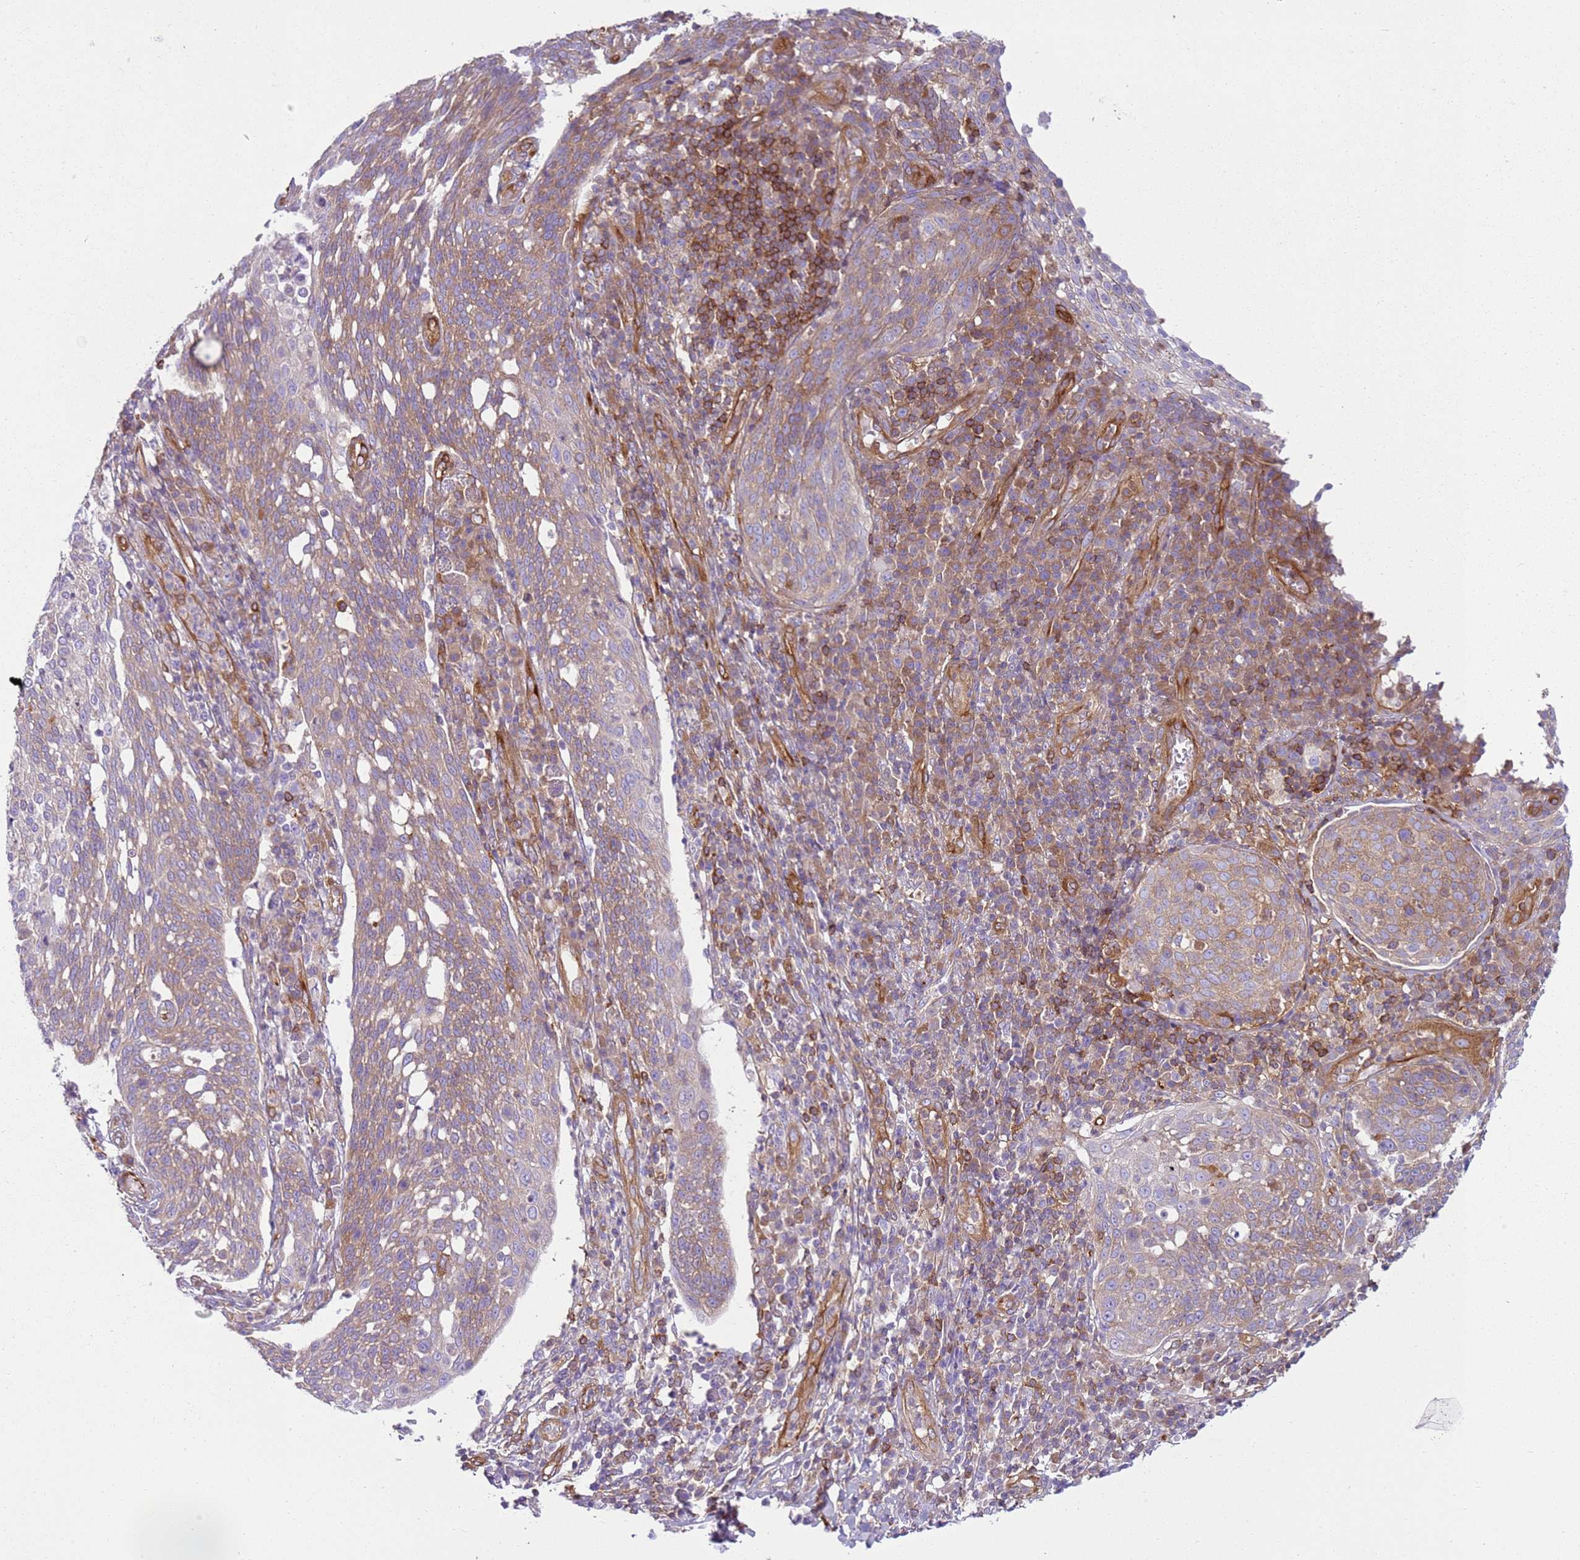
{"staining": {"intensity": "moderate", "quantity": ">75%", "location": "cytoplasmic/membranous"}, "tissue": "cervical cancer", "cell_type": "Tumor cells", "image_type": "cancer", "snomed": [{"axis": "morphology", "description": "Squamous cell carcinoma, NOS"}, {"axis": "topography", "description": "Cervix"}], "caption": "Immunohistochemistry (IHC) micrograph of human cervical cancer (squamous cell carcinoma) stained for a protein (brown), which demonstrates medium levels of moderate cytoplasmic/membranous staining in approximately >75% of tumor cells.", "gene": "SNX21", "patient": {"sex": "female", "age": 34}}